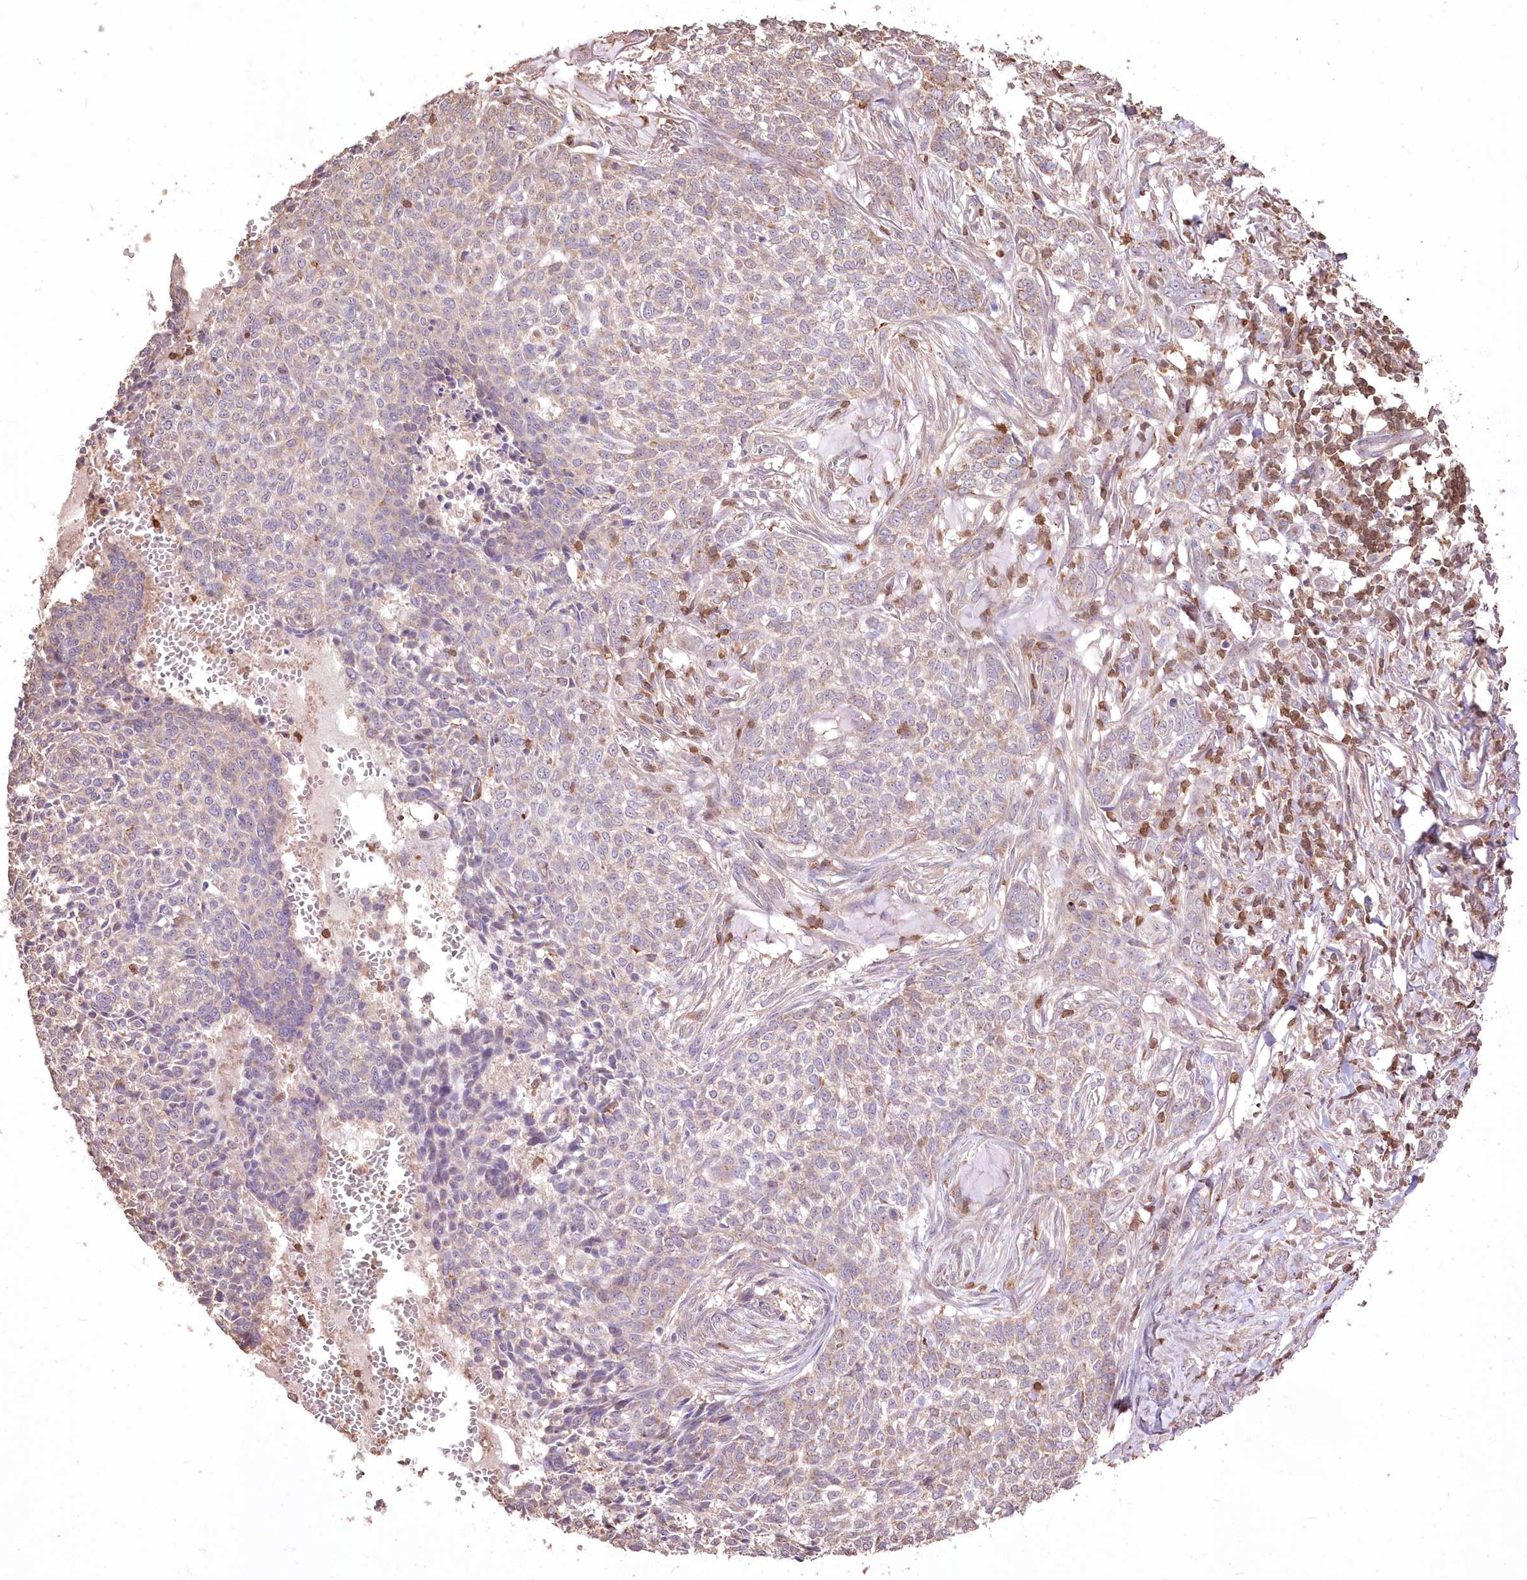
{"staining": {"intensity": "weak", "quantity": "<25%", "location": "cytoplasmic/membranous"}, "tissue": "skin cancer", "cell_type": "Tumor cells", "image_type": "cancer", "snomed": [{"axis": "morphology", "description": "Basal cell carcinoma"}, {"axis": "topography", "description": "Skin"}], "caption": "DAB (3,3'-diaminobenzidine) immunohistochemical staining of skin cancer (basal cell carcinoma) displays no significant staining in tumor cells.", "gene": "STK17B", "patient": {"sex": "male", "age": 85}}